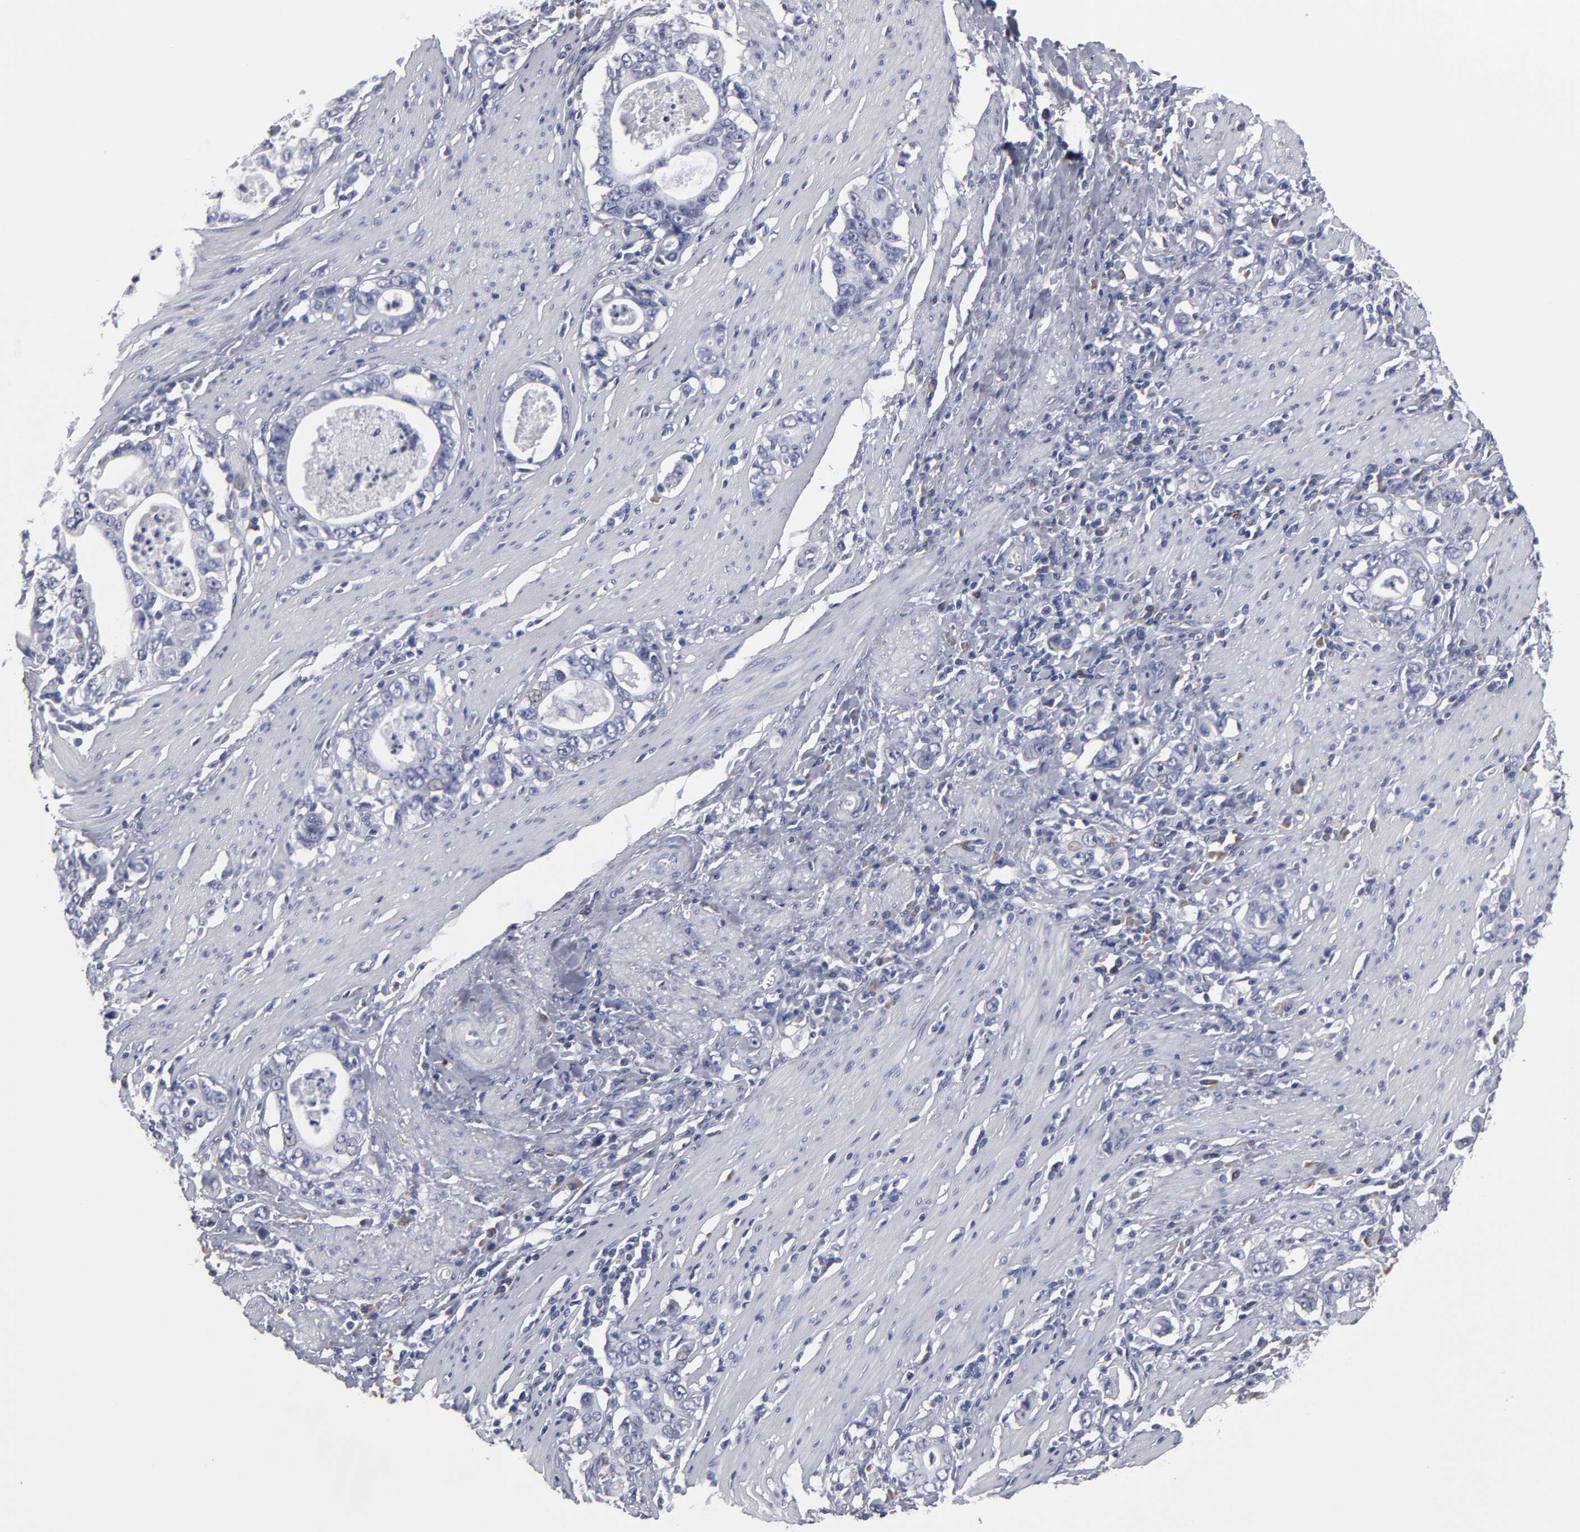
{"staining": {"intensity": "negative", "quantity": "none", "location": "none"}, "tissue": "stomach cancer", "cell_type": "Tumor cells", "image_type": "cancer", "snomed": [{"axis": "morphology", "description": "Adenocarcinoma, NOS"}, {"axis": "topography", "description": "Stomach, lower"}], "caption": "The immunohistochemistry (IHC) histopathology image has no significant staining in tumor cells of stomach cancer (adenocarcinoma) tissue.", "gene": "CCDC80", "patient": {"sex": "female", "age": 72}}